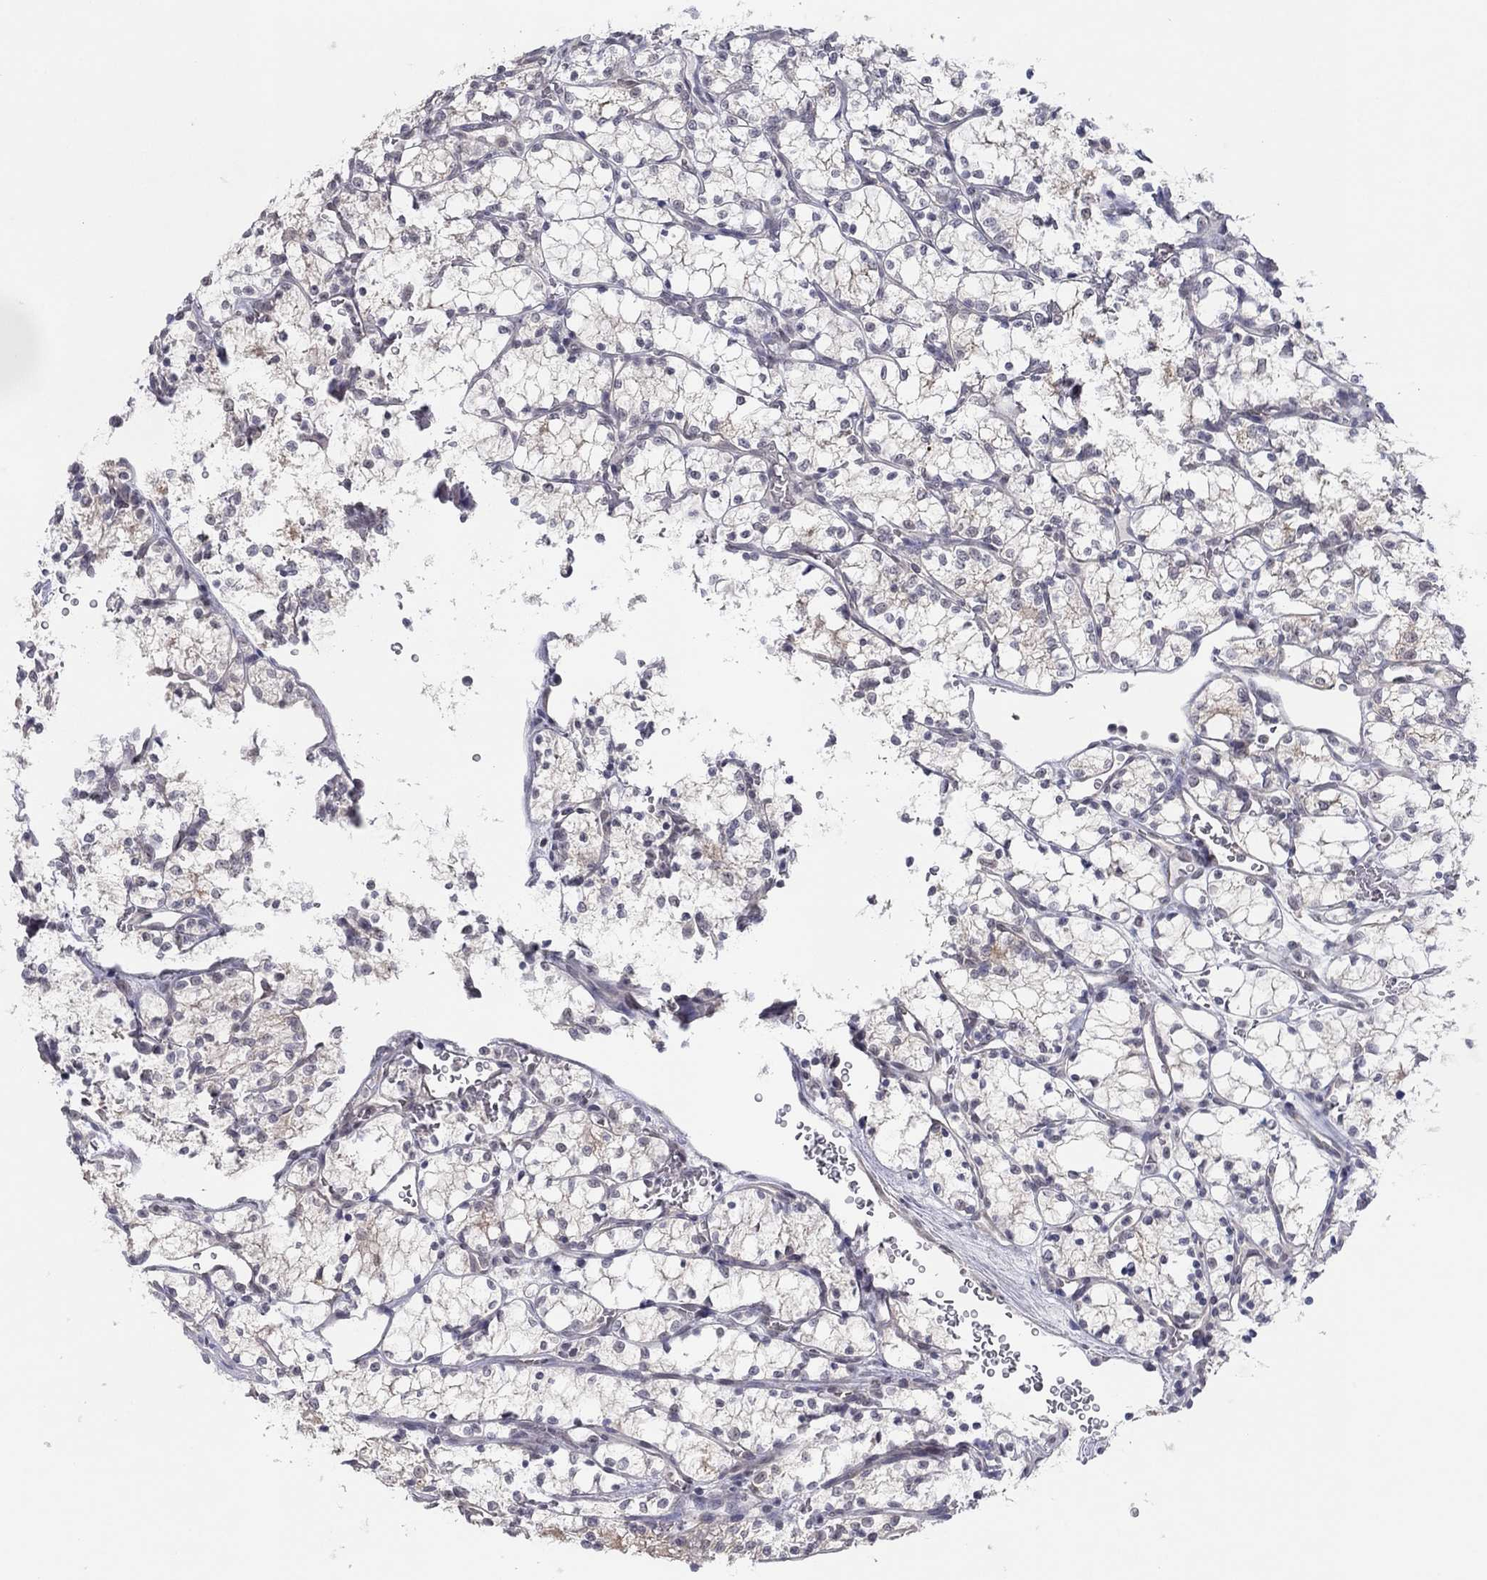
{"staining": {"intensity": "negative", "quantity": "none", "location": "none"}, "tissue": "renal cancer", "cell_type": "Tumor cells", "image_type": "cancer", "snomed": [{"axis": "morphology", "description": "Adenocarcinoma, NOS"}, {"axis": "topography", "description": "Kidney"}], "caption": "There is no significant positivity in tumor cells of renal adenocarcinoma.", "gene": "SLC22A2", "patient": {"sex": "female", "age": 69}}